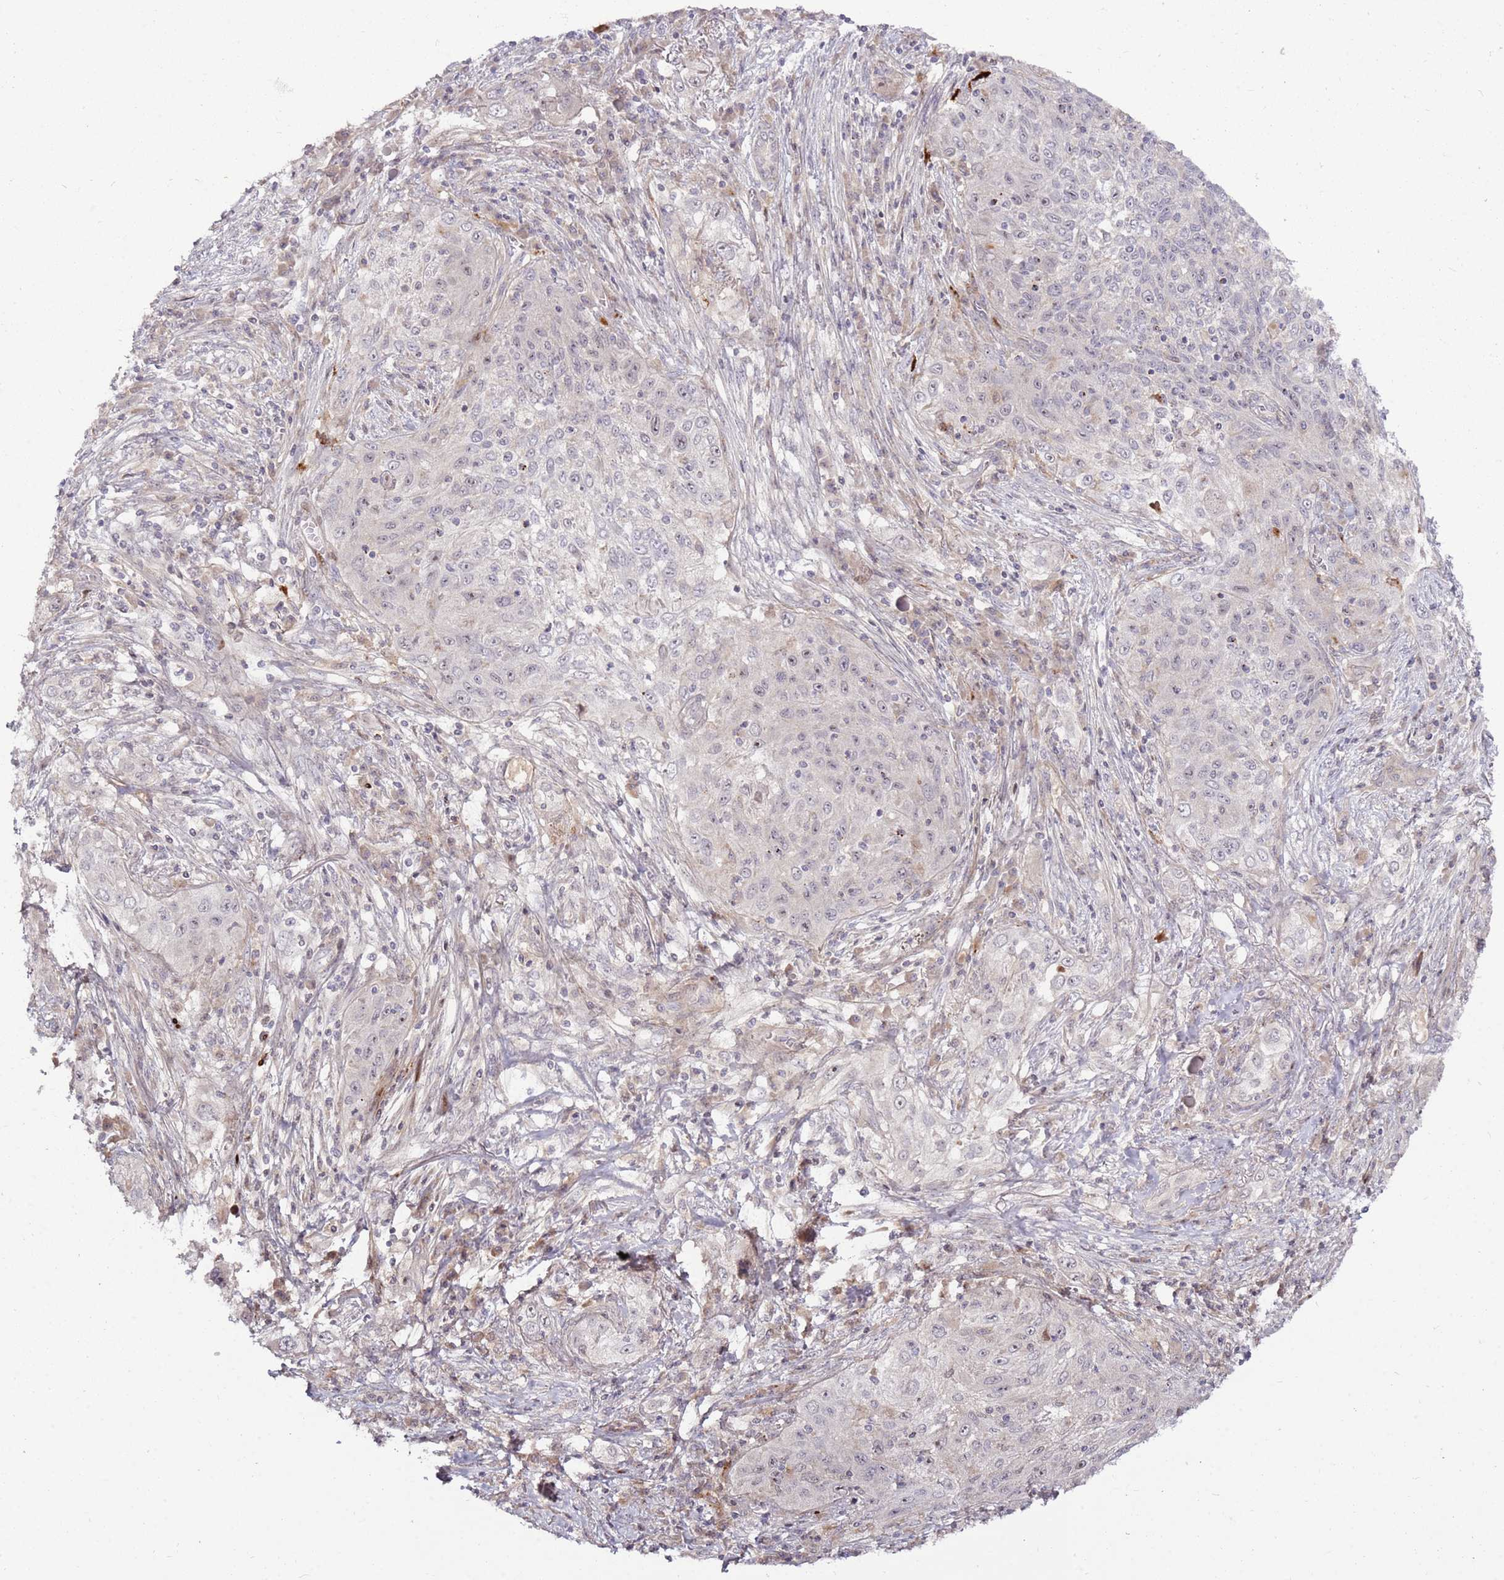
{"staining": {"intensity": "negative", "quantity": "none", "location": "none"}, "tissue": "lung cancer", "cell_type": "Tumor cells", "image_type": "cancer", "snomed": [{"axis": "morphology", "description": "Squamous cell carcinoma, NOS"}, {"axis": "topography", "description": "Lung"}], "caption": "Lung cancer (squamous cell carcinoma) stained for a protein using immunohistochemistry reveals no expression tumor cells.", "gene": "RHBDL1", "patient": {"sex": "female", "age": 69}}